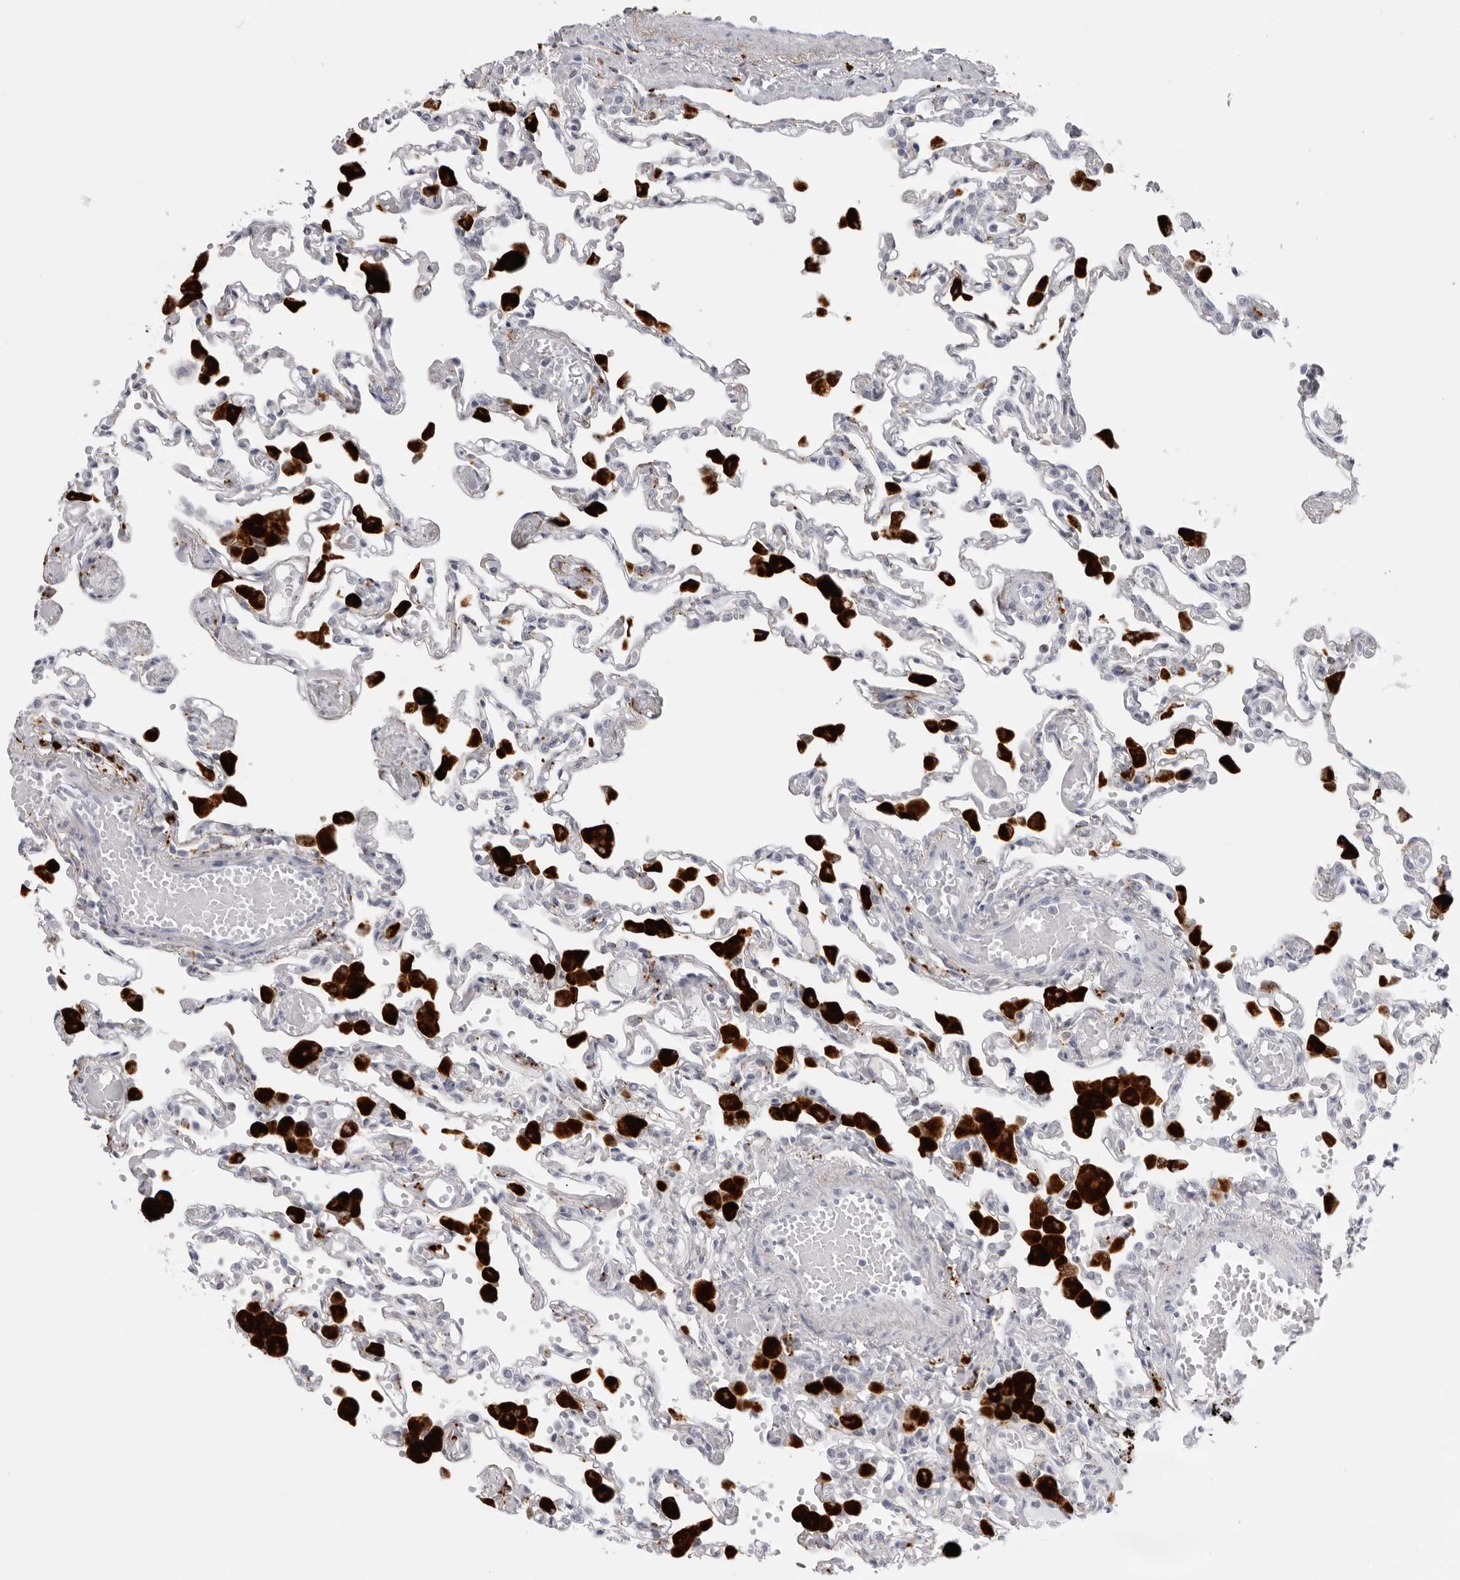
{"staining": {"intensity": "negative", "quantity": "none", "location": "none"}, "tissue": "lung", "cell_type": "Alveolar cells", "image_type": "normal", "snomed": [{"axis": "morphology", "description": "Normal tissue, NOS"}, {"axis": "topography", "description": "Bronchus"}, {"axis": "topography", "description": "Lung"}], "caption": "The image shows no staining of alveolar cells in normal lung. (Immunohistochemistry (ihc), brightfield microscopy, high magnification).", "gene": "IL25", "patient": {"sex": "female", "age": 49}}